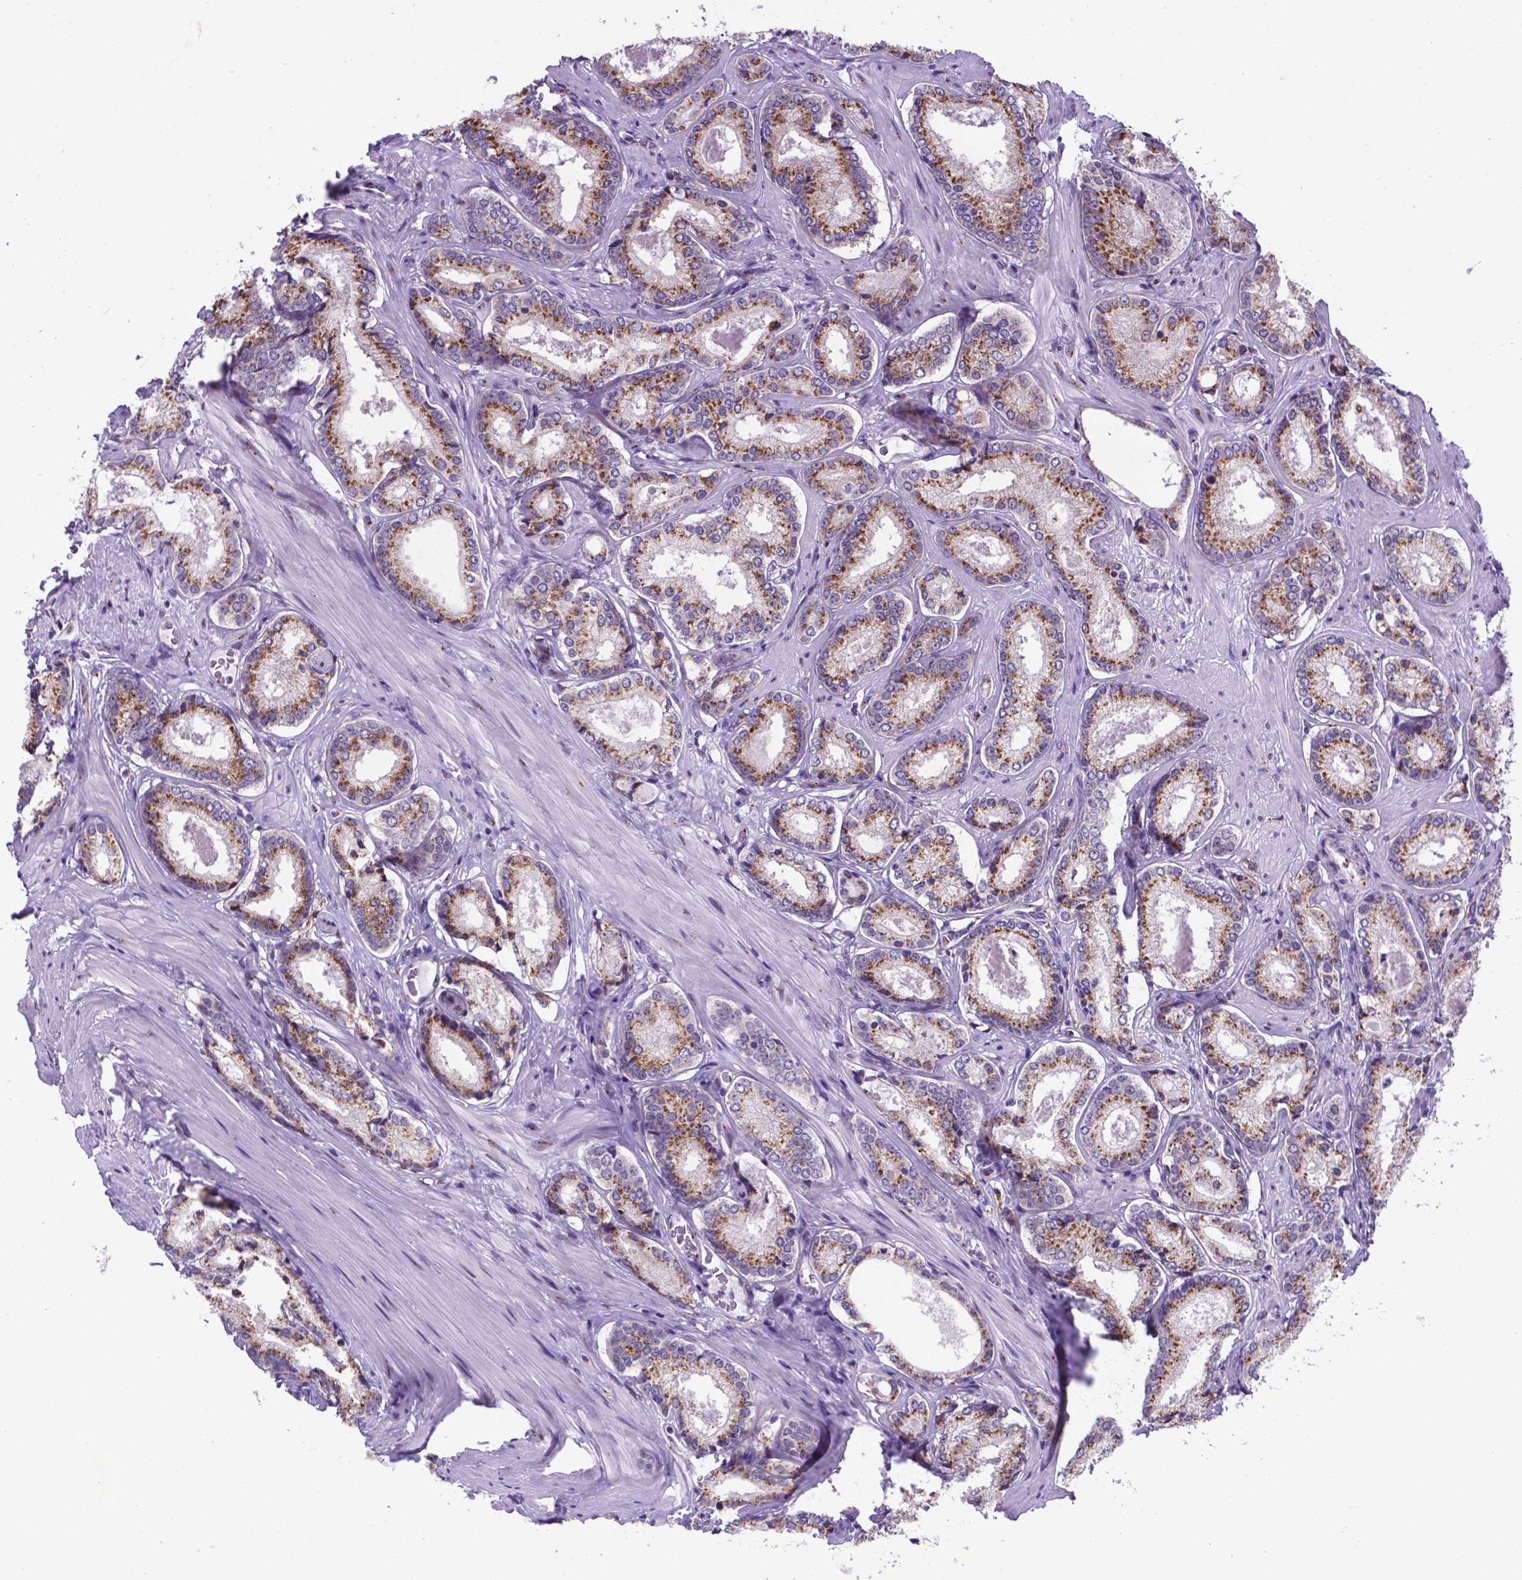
{"staining": {"intensity": "moderate", "quantity": ">75%", "location": "cytoplasmic/membranous"}, "tissue": "prostate cancer", "cell_type": "Tumor cells", "image_type": "cancer", "snomed": [{"axis": "morphology", "description": "Adenocarcinoma, Low grade"}, {"axis": "topography", "description": "Prostate"}], "caption": "This histopathology image reveals prostate cancer (adenocarcinoma (low-grade)) stained with IHC to label a protein in brown. The cytoplasmic/membranous of tumor cells show moderate positivity for the protein. Nuclei are counter-stained blue.", "gene": "MRPL10", "patient": {"sex": "male", "age": 56}}